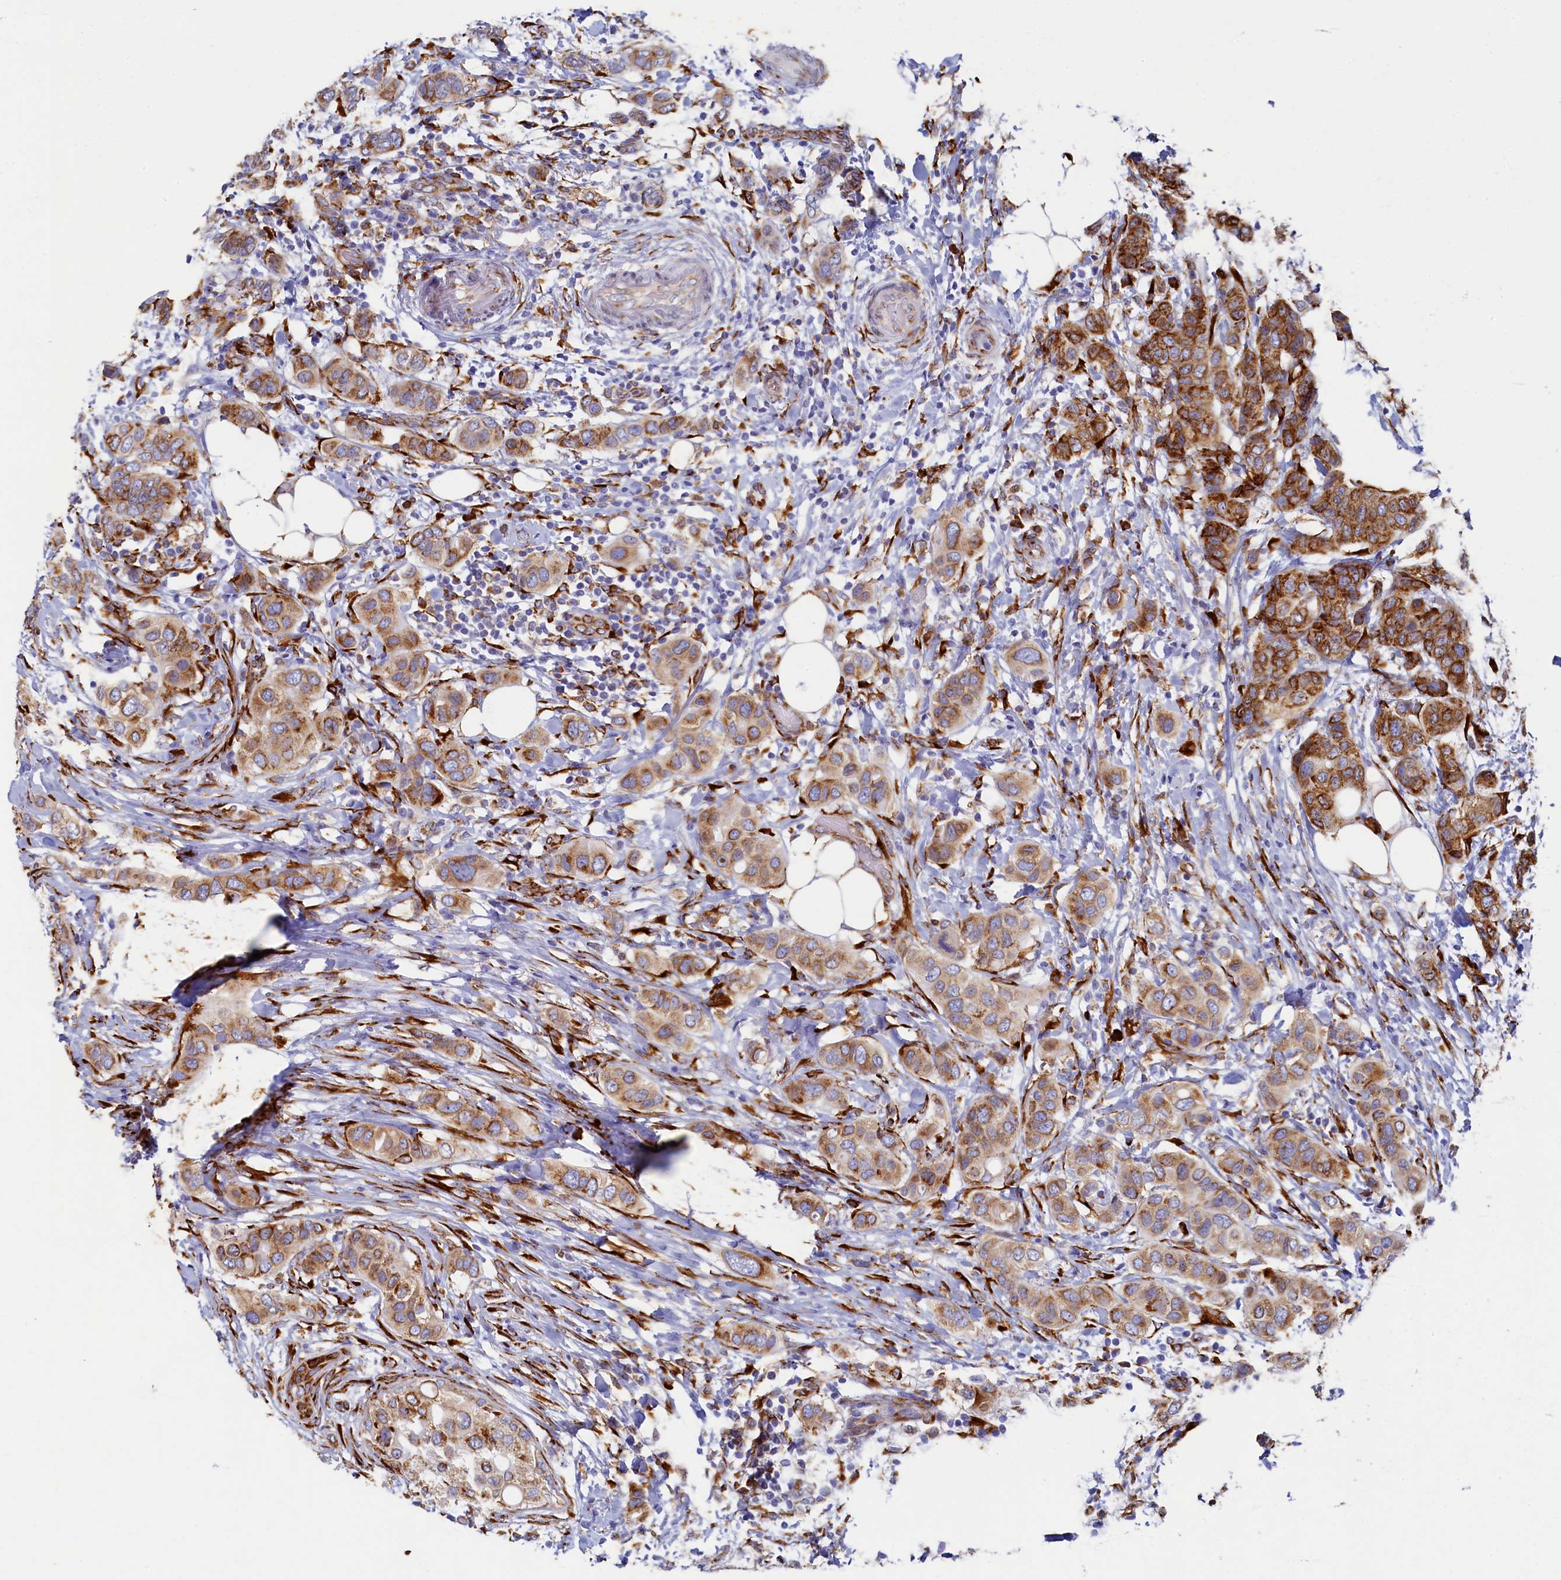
{"staining": {"intensity": "moderate", "quantity": ">75%", "location": "cytoplasmic/membranous"}, "tissue": "breast cancer", "cell_type": "Tumor cells", "image_type": "cancer", "snomed": [{"axis": "morphology", "description": "Lobular carcinoma"}, {"axis": "topography", "description": "Breast"}], "caption": "Lobular carcinoma (breast) stained with DAB (3,3'-diaminobenzidine) immunohistochemistry exhibits medium levels of moderate cytoplasmic/membranous staining in approximately >75% of tumor cells.", "gene": "TMEM18", "patient": {"sex": "female", "age": 51}}